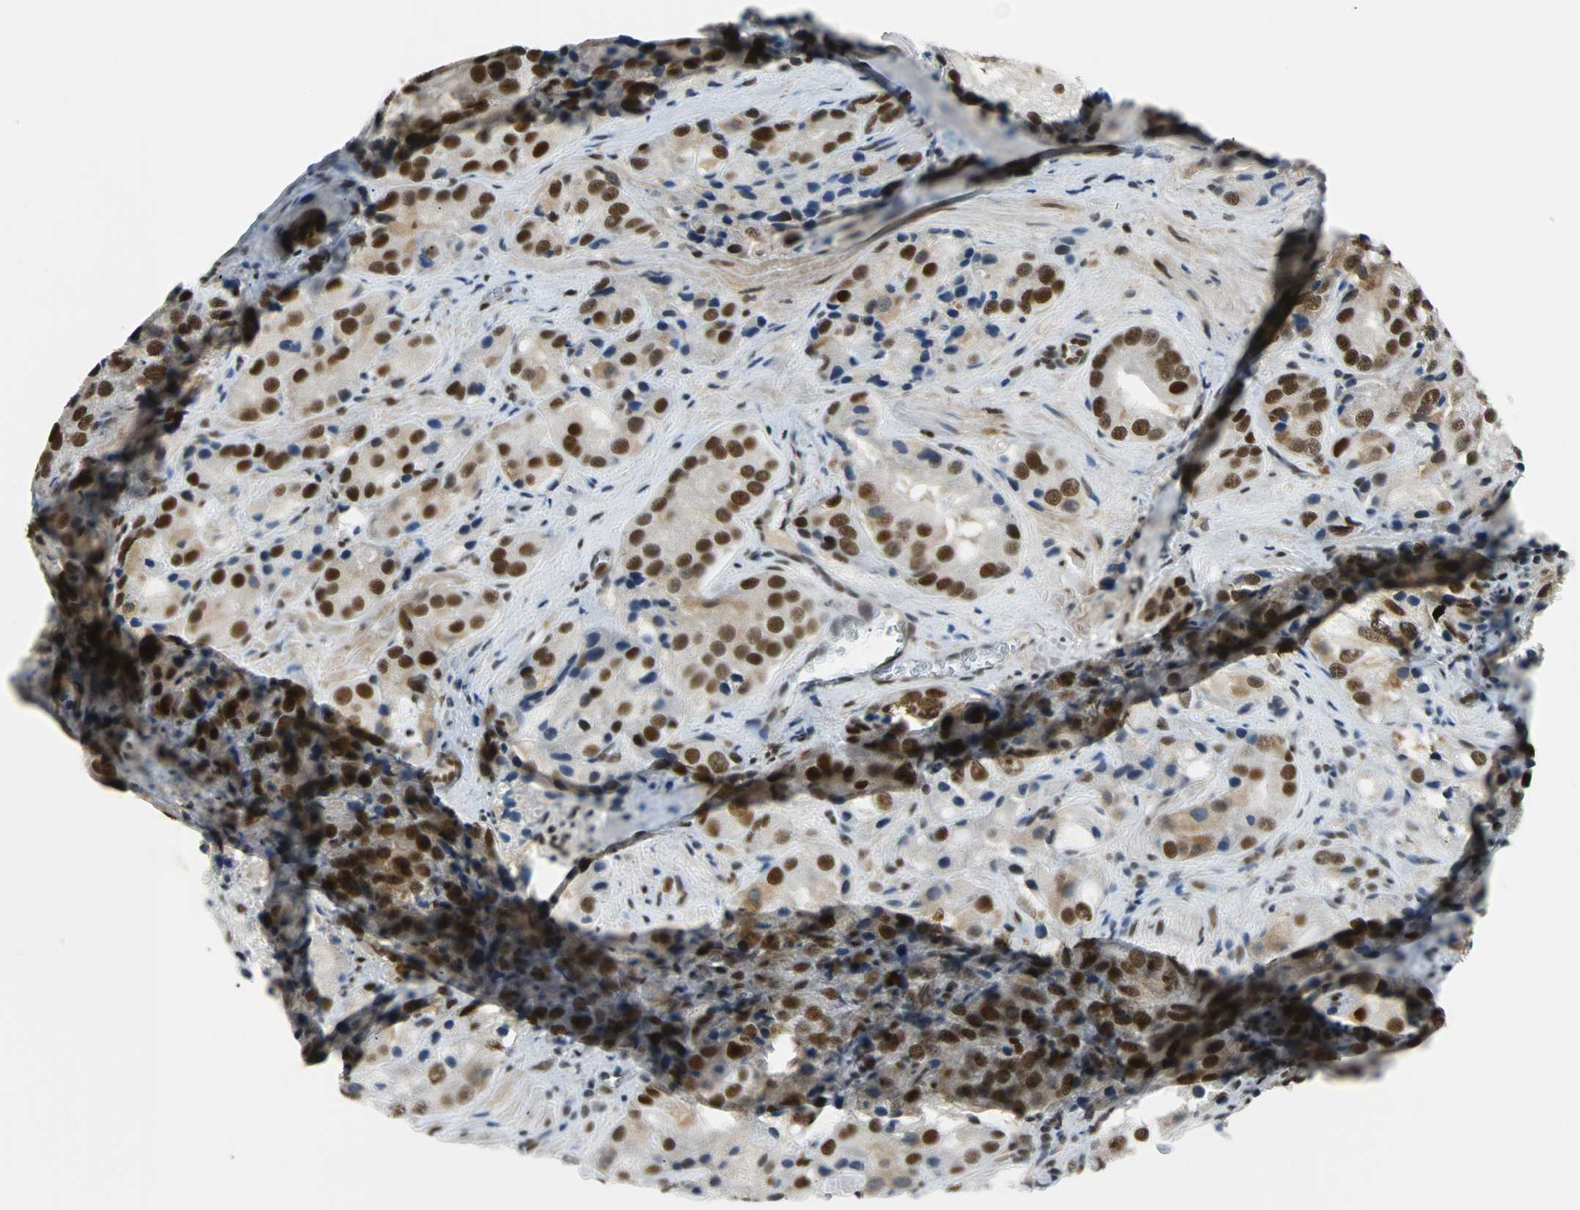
{"staining": {"intensity": "strong", "quantity": ">75%", "location": "nuclear"}, "tissue": "prostate cancer", "cell_type": "Tumor cells", "image_type": "cancer", "snomed": [{"axis": "morphology", "description": "Adenocarcinoma, High grade"}, {"axis": "topography", "description": "Prostate"}], "caption": "Human prostate high-grade adenocarcinoma stained for a protein (brown) displays strong nuclear positive staining in about >75% of tumor cells.", "gene": "XRCC4", "patient": {"sex": "male", "age": 70}}